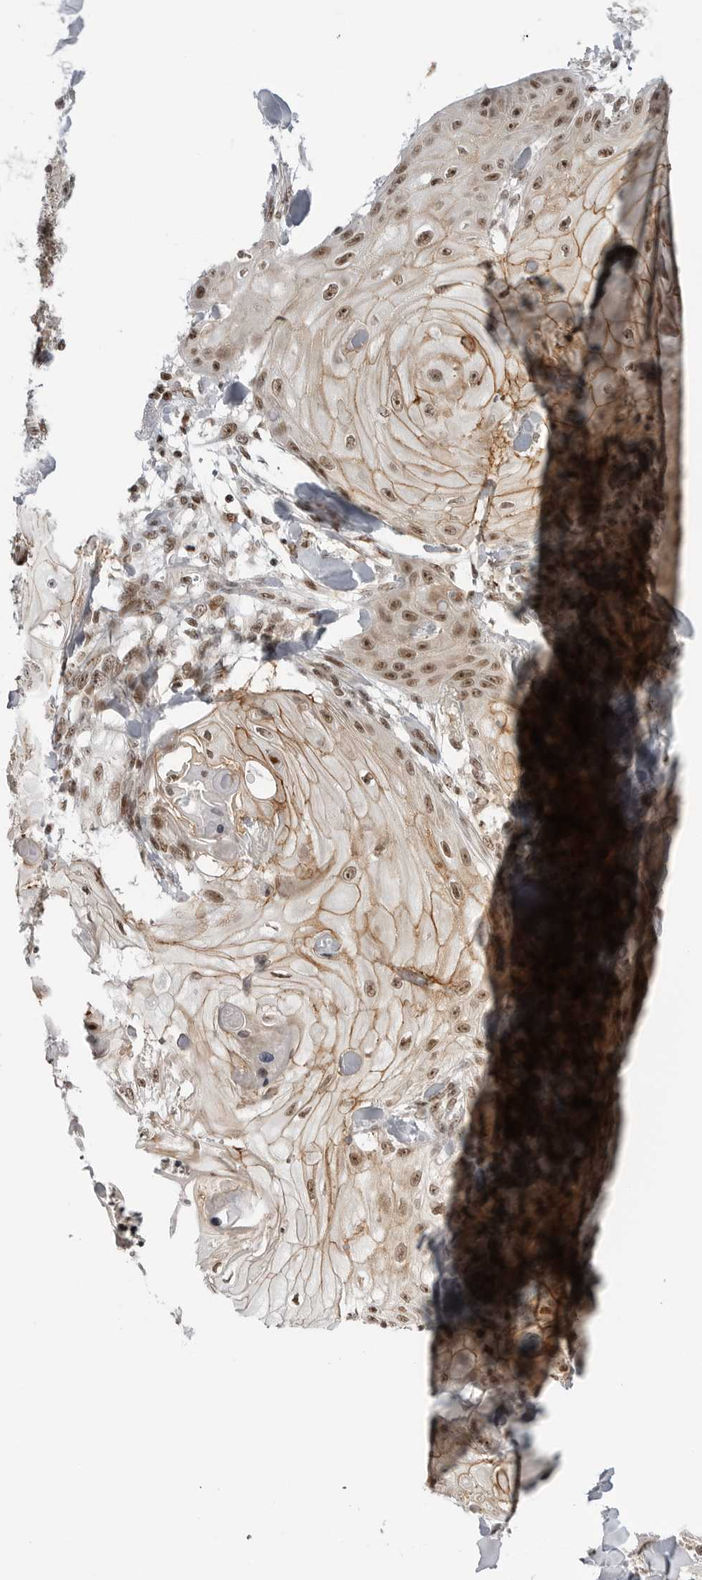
{"staining": {"intensity": "moderate", "quantity": ">75%", "location": "cytoplasmic/membranous,nuclear"}, "tissue": "skin cancer", "cell_type": "Tumor cells", "image_type": "cancer", "snomed": [{"axis": "morphology", "description": "Squamous cell carcinoma, NOS"}, {"axis": "topography", "description": "Skin"}], "caption": "Protein expression analysis of human squamous cell carcinoma (skin) reveals moderate cytoplasmic/membranous and nuclear staining in about >75% of tumor cells.", "gene": "TRIM66", "patient": {"sex": "male", "age": 74}}